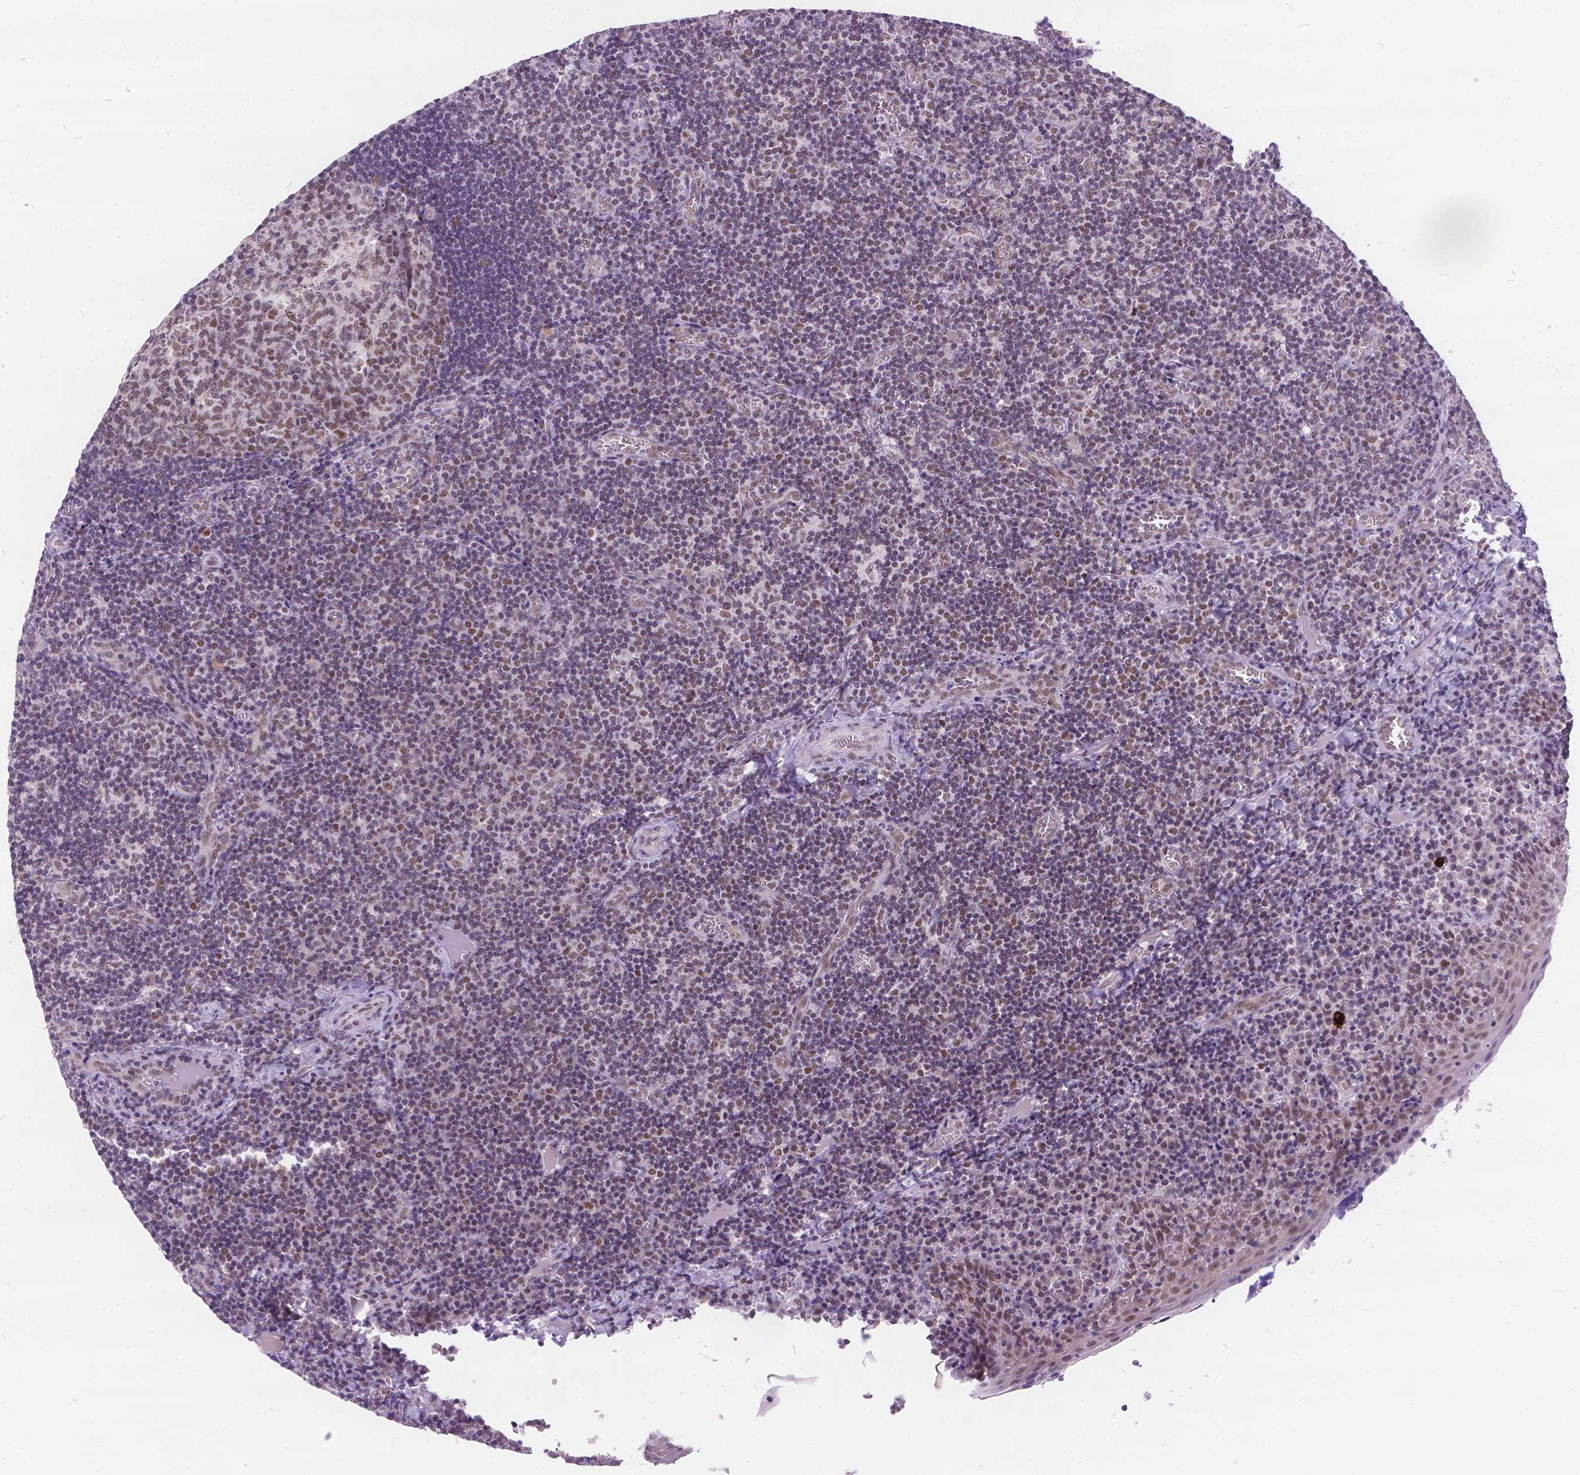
{"staining": {"intensity": "weak", "quantity": ">75%", "location": "nuclear"}, "tissue": "tonsil", "cell_type": "Germinal center cells", "image_type": "normal", "snomed": [{"axis": "morphology", "description": "Normal tissue, NOS"}, {"axis": "morphology", "description": "Inflammation, NOS"}, {"axis": "topography", "description": "Tonsil"}], "caption": "Brown immunohistochemical staining in normal tonsil demonstrates weak nuclear positivity in approximately >75% of germinal center cells.", "gene": "FAM53A", "patient": {"sex": "female", "age": 31}}